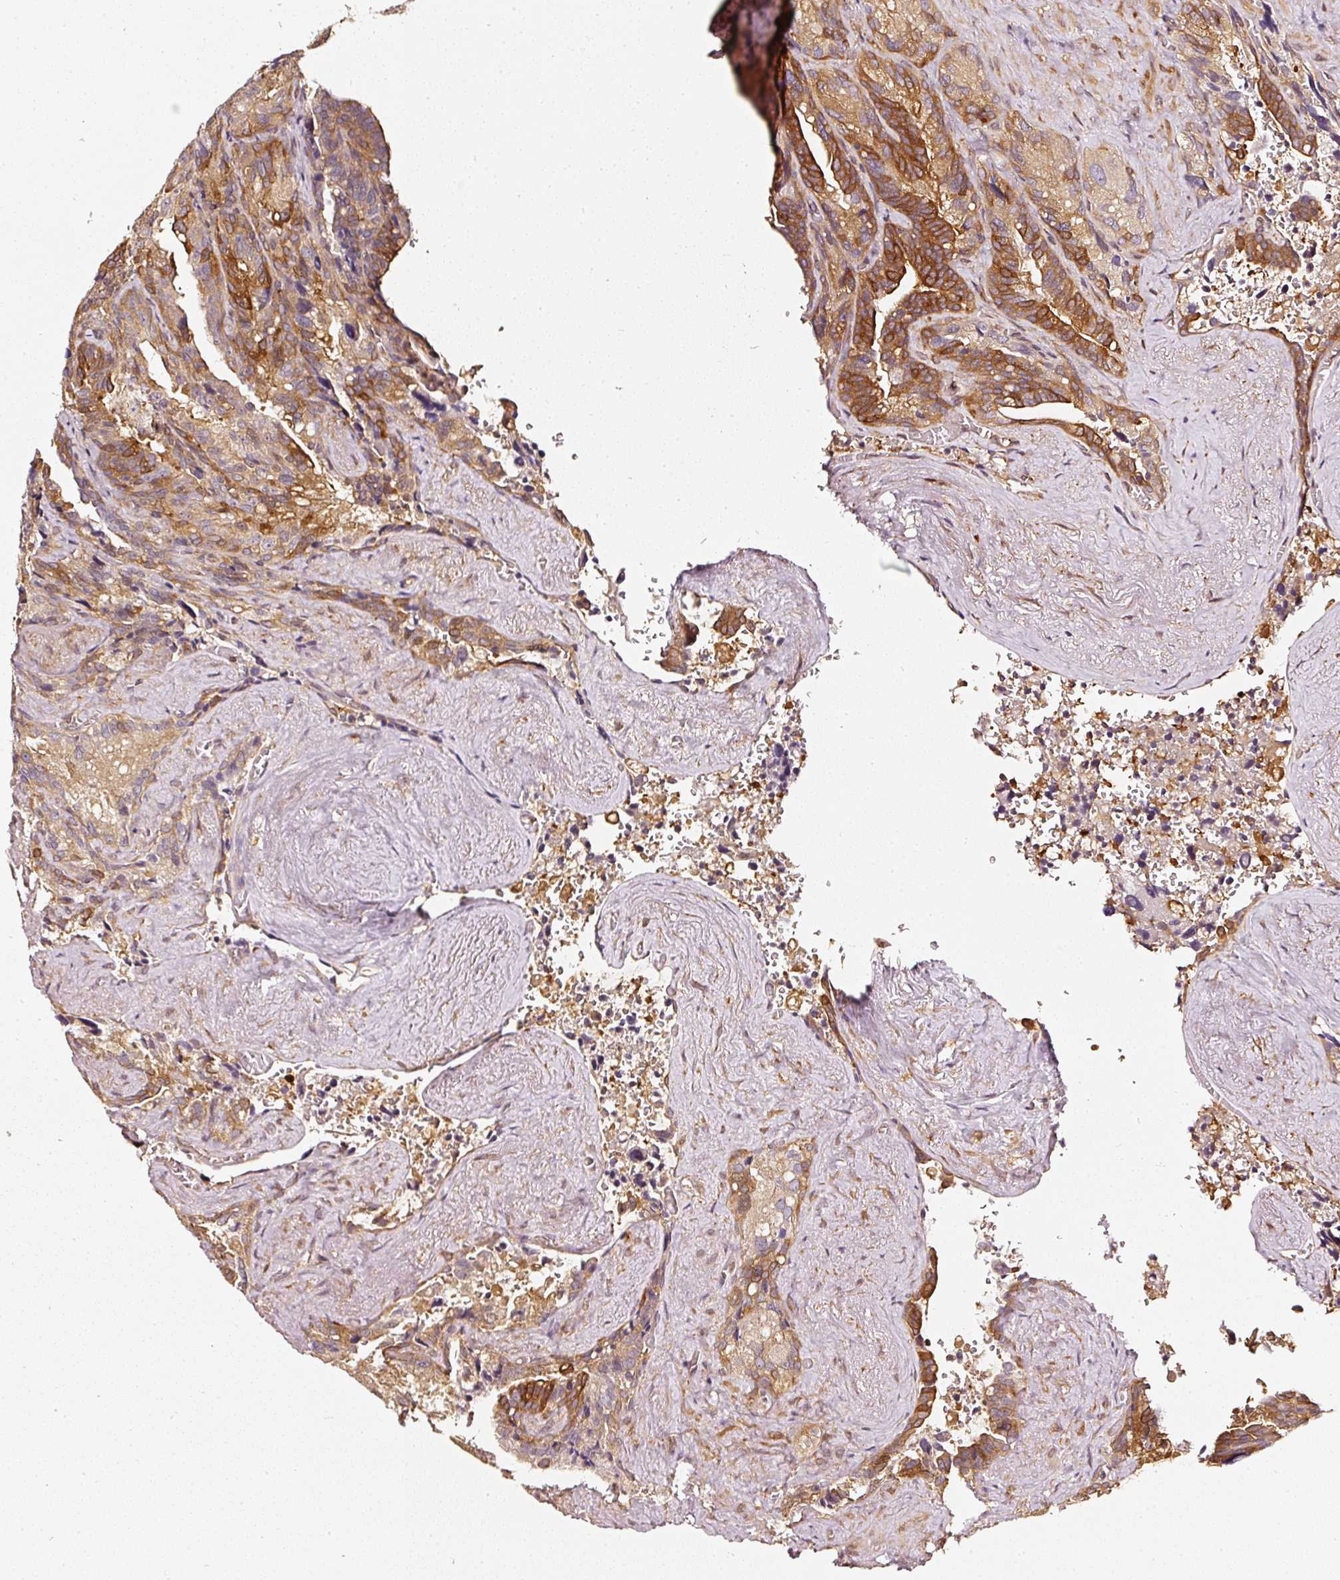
{"staining": {"intensity": "strong", "quantity": ">75%", "location": "cytoplasmic/membranous"}, "tissue": "seminal vesicle", "cell_type": "Glandular cells", "image_type": "normal", "snomed": [{"axis": "morphology", "description": "Normal tissue, NOS"}, {"axis": "topography", "description": "Seminal veicle"}], "caption": "Seminal vesicle was stained to show a protein in brown. There is high levels of strong cytoplasmic/membranous staining in about >75% of glandular cells. The staining was performed using DAB (3,3'-diaminobenzidine) to visualize the protein expression in brown, while the nuclei were stained in blue with hematoxylin (Magnification: 20x).", "gene": "ASMTL", "patient": {"sex": "male", "age": 68}}